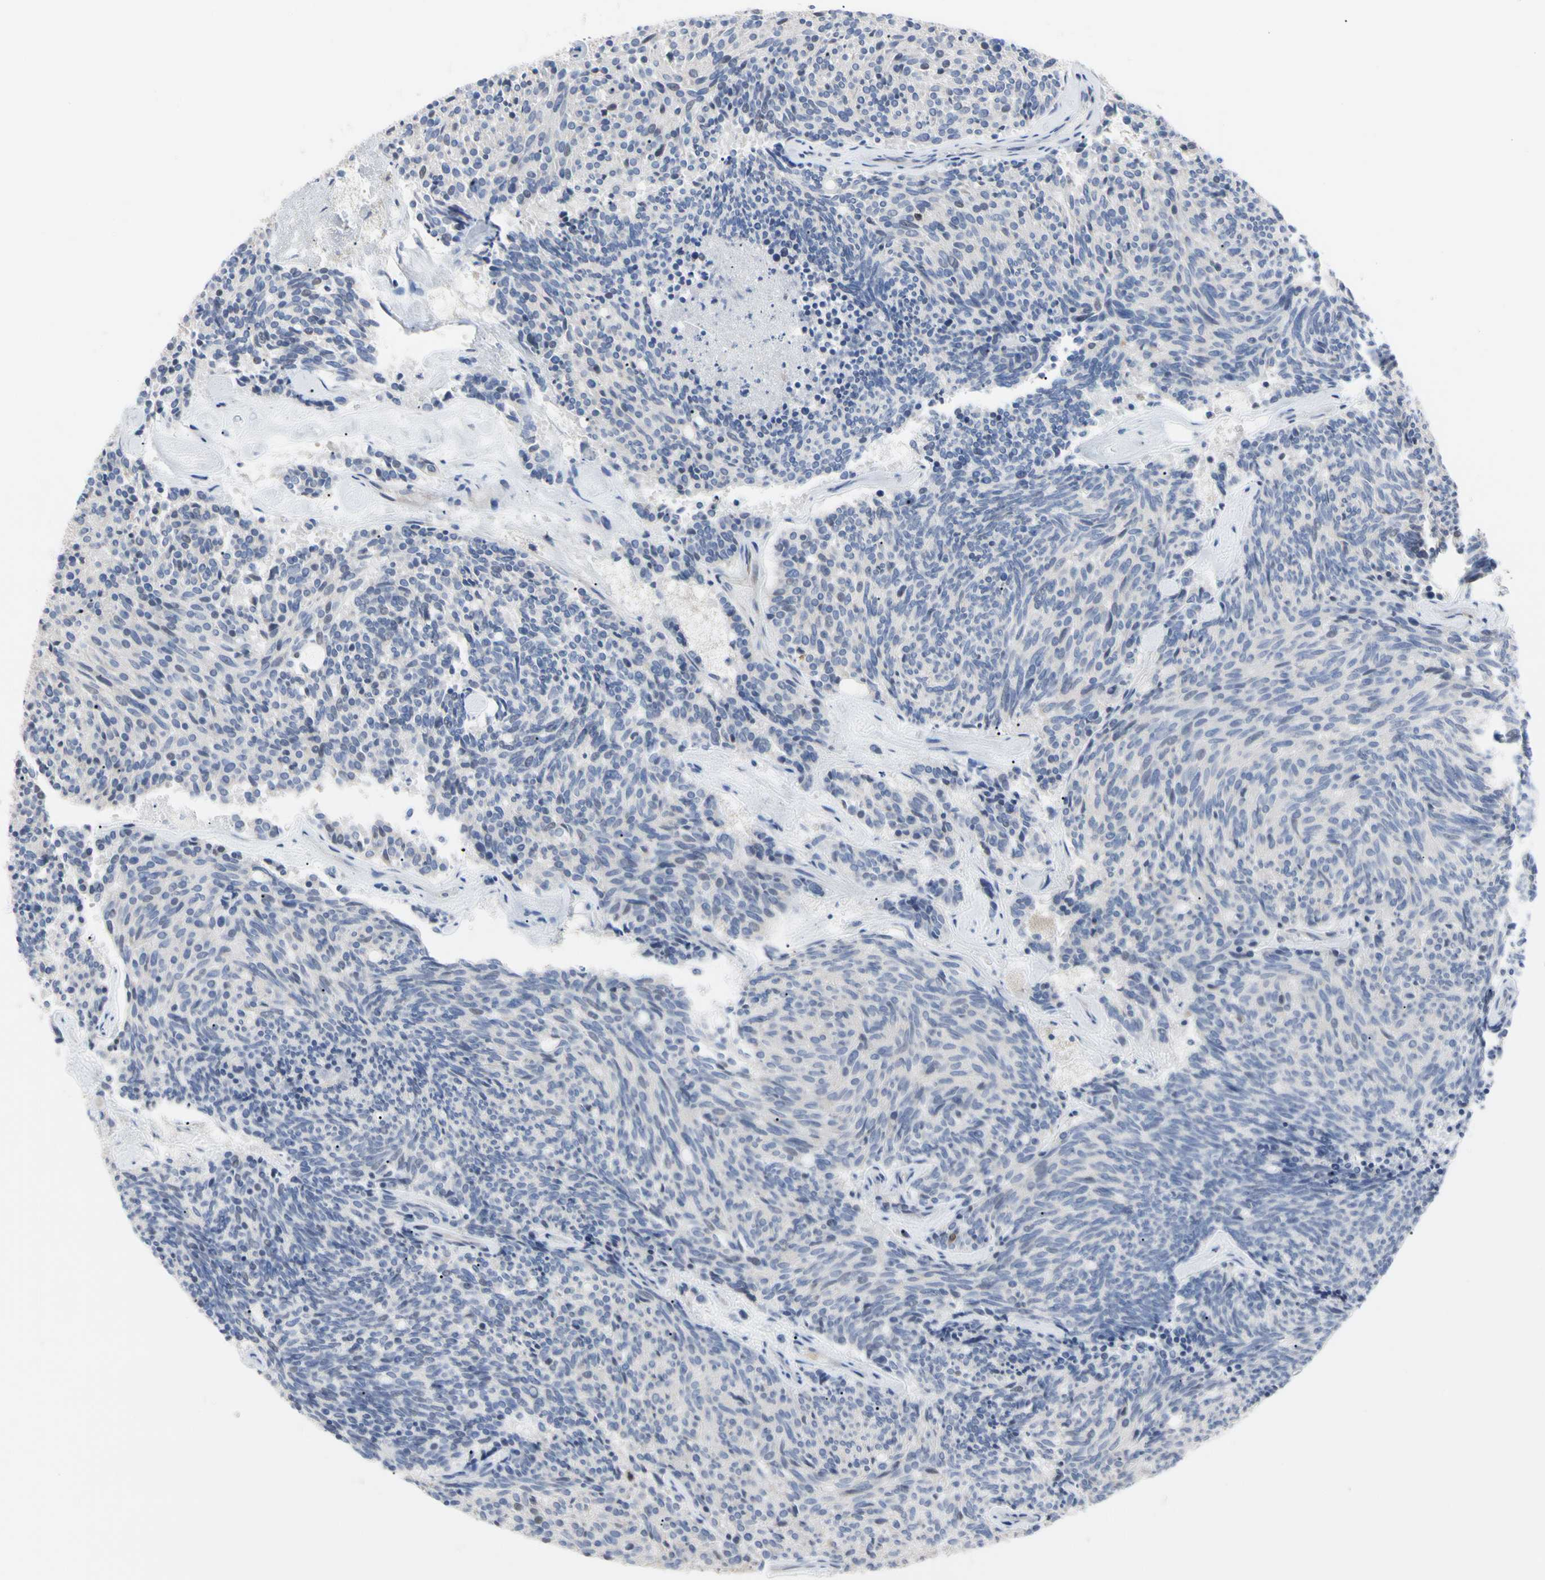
{"staining": {"intensity": "negative", "quantity": "none", "location": "none"}, "tissue": "carcinoid", "cell_type": "Tumor cells", "image_type": "cancer", "snomed": [{"axis": "morphology", "description": "Carcinoid, malignant, NOS"}, {"axis": "topography", "description": "Pancreas"}], "caption": "IHC histopathology image of neoplastic tissue: malignant carcinoid stained with DAB reveals no significant protein expression in tumor cells.", "gene": "MCL1", "patient": {"sex": "female", "age": 54}}